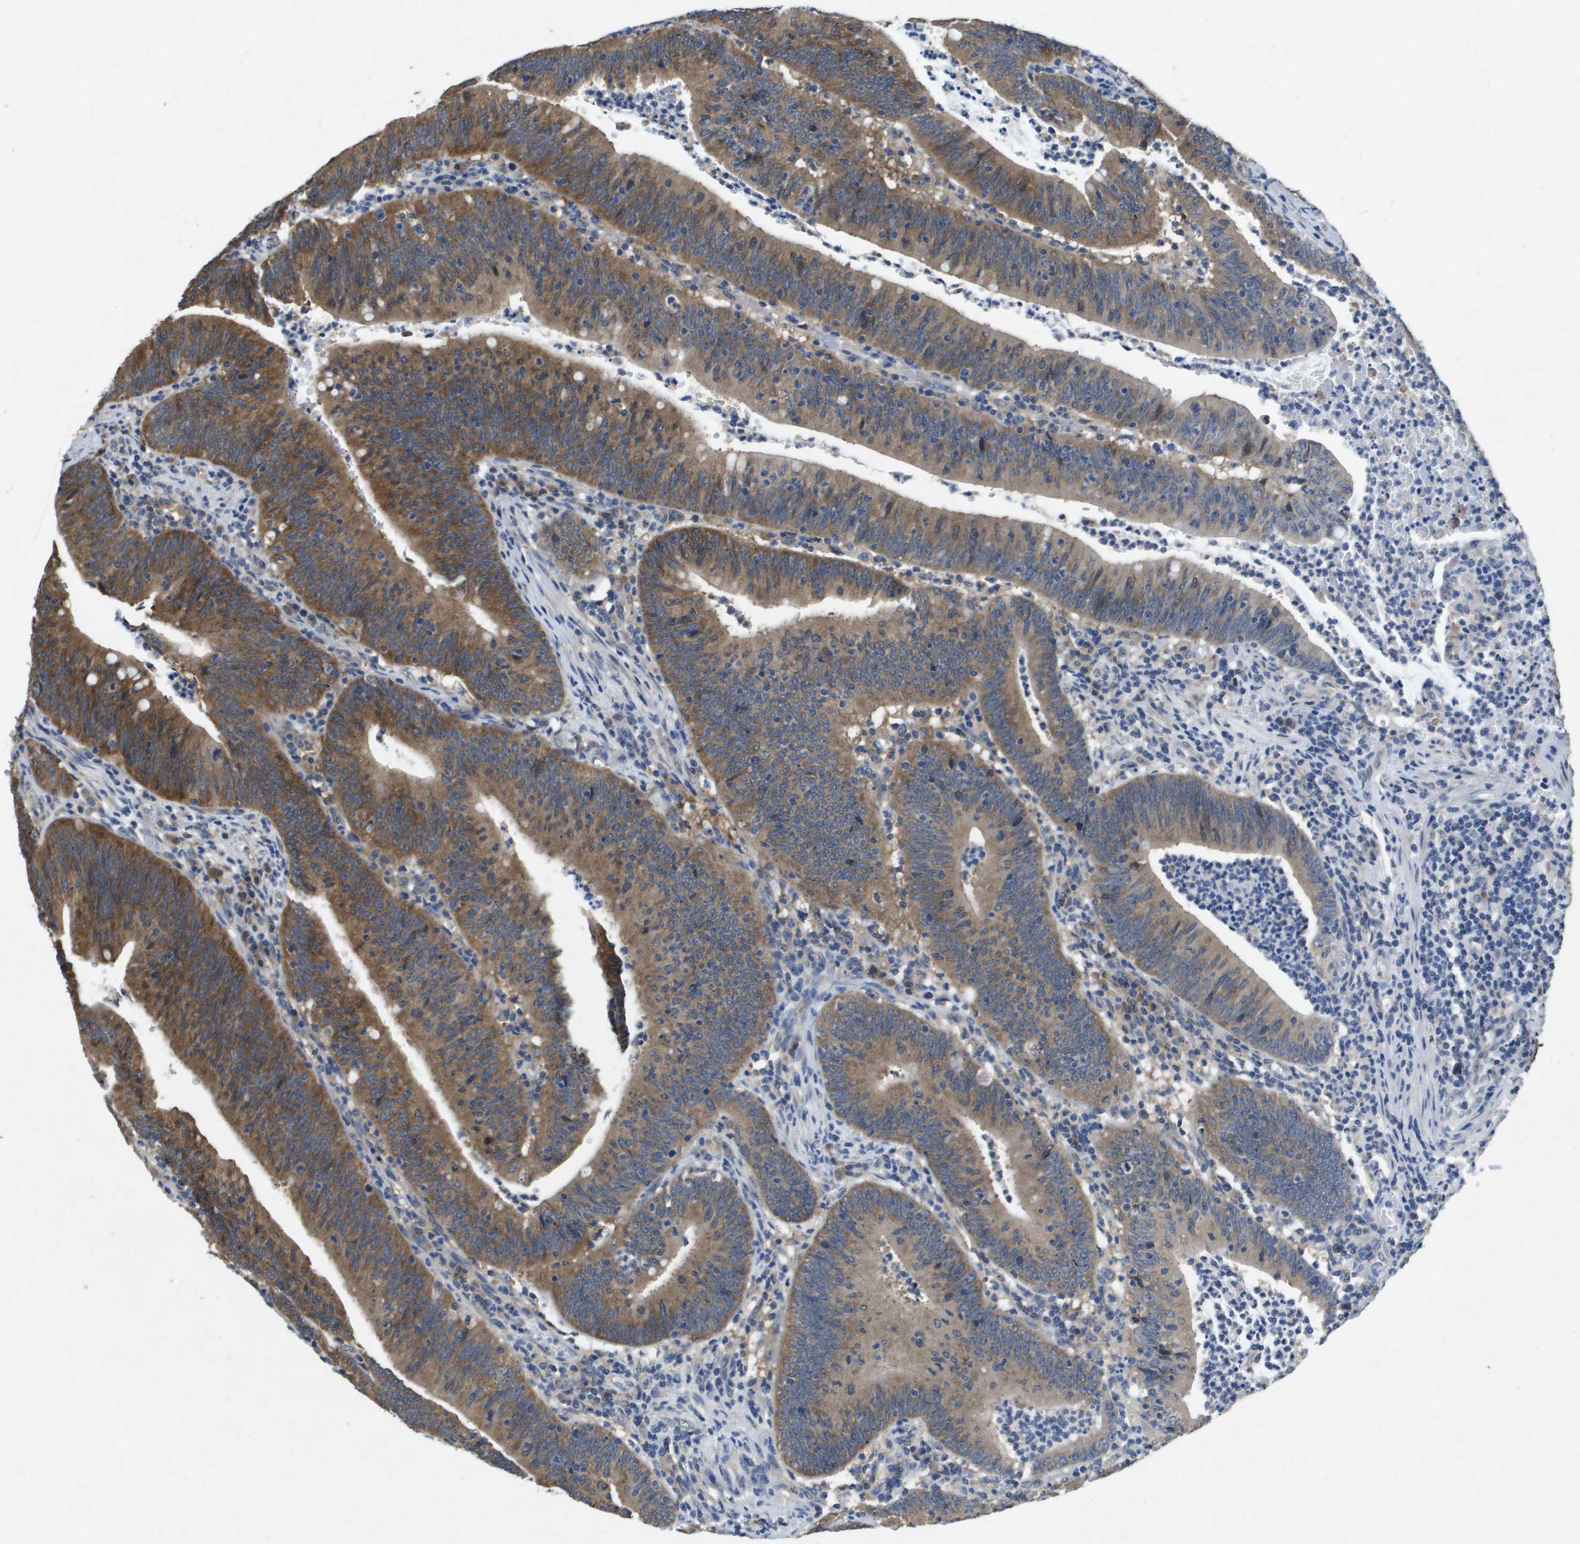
{"staining": {"intensity": "moderate", "quantity": ">75%", "location": "cytoplasmic/membranous"}, "tissue": "colorectal cancer", "cell_type": "Tumor cells", "image_type": "cancer", "snomed": [{"axis": "morphology", "description": "Normal tissue, NOS"}, {"axis": "morphology", "description": "Adenocarcinoma, NOS"}, {"axis": "topography", "description": "Rectum"}], "caption": "An image showing moderate cytoplasmic/membranous staining in approximately >75% of tumor cells in colorectal cancer (adenocarcinoma), as visualized by brown immunohistochemical staining.", "gene": "PTPRT", "patient": {"sex": "female", "age": 66}}